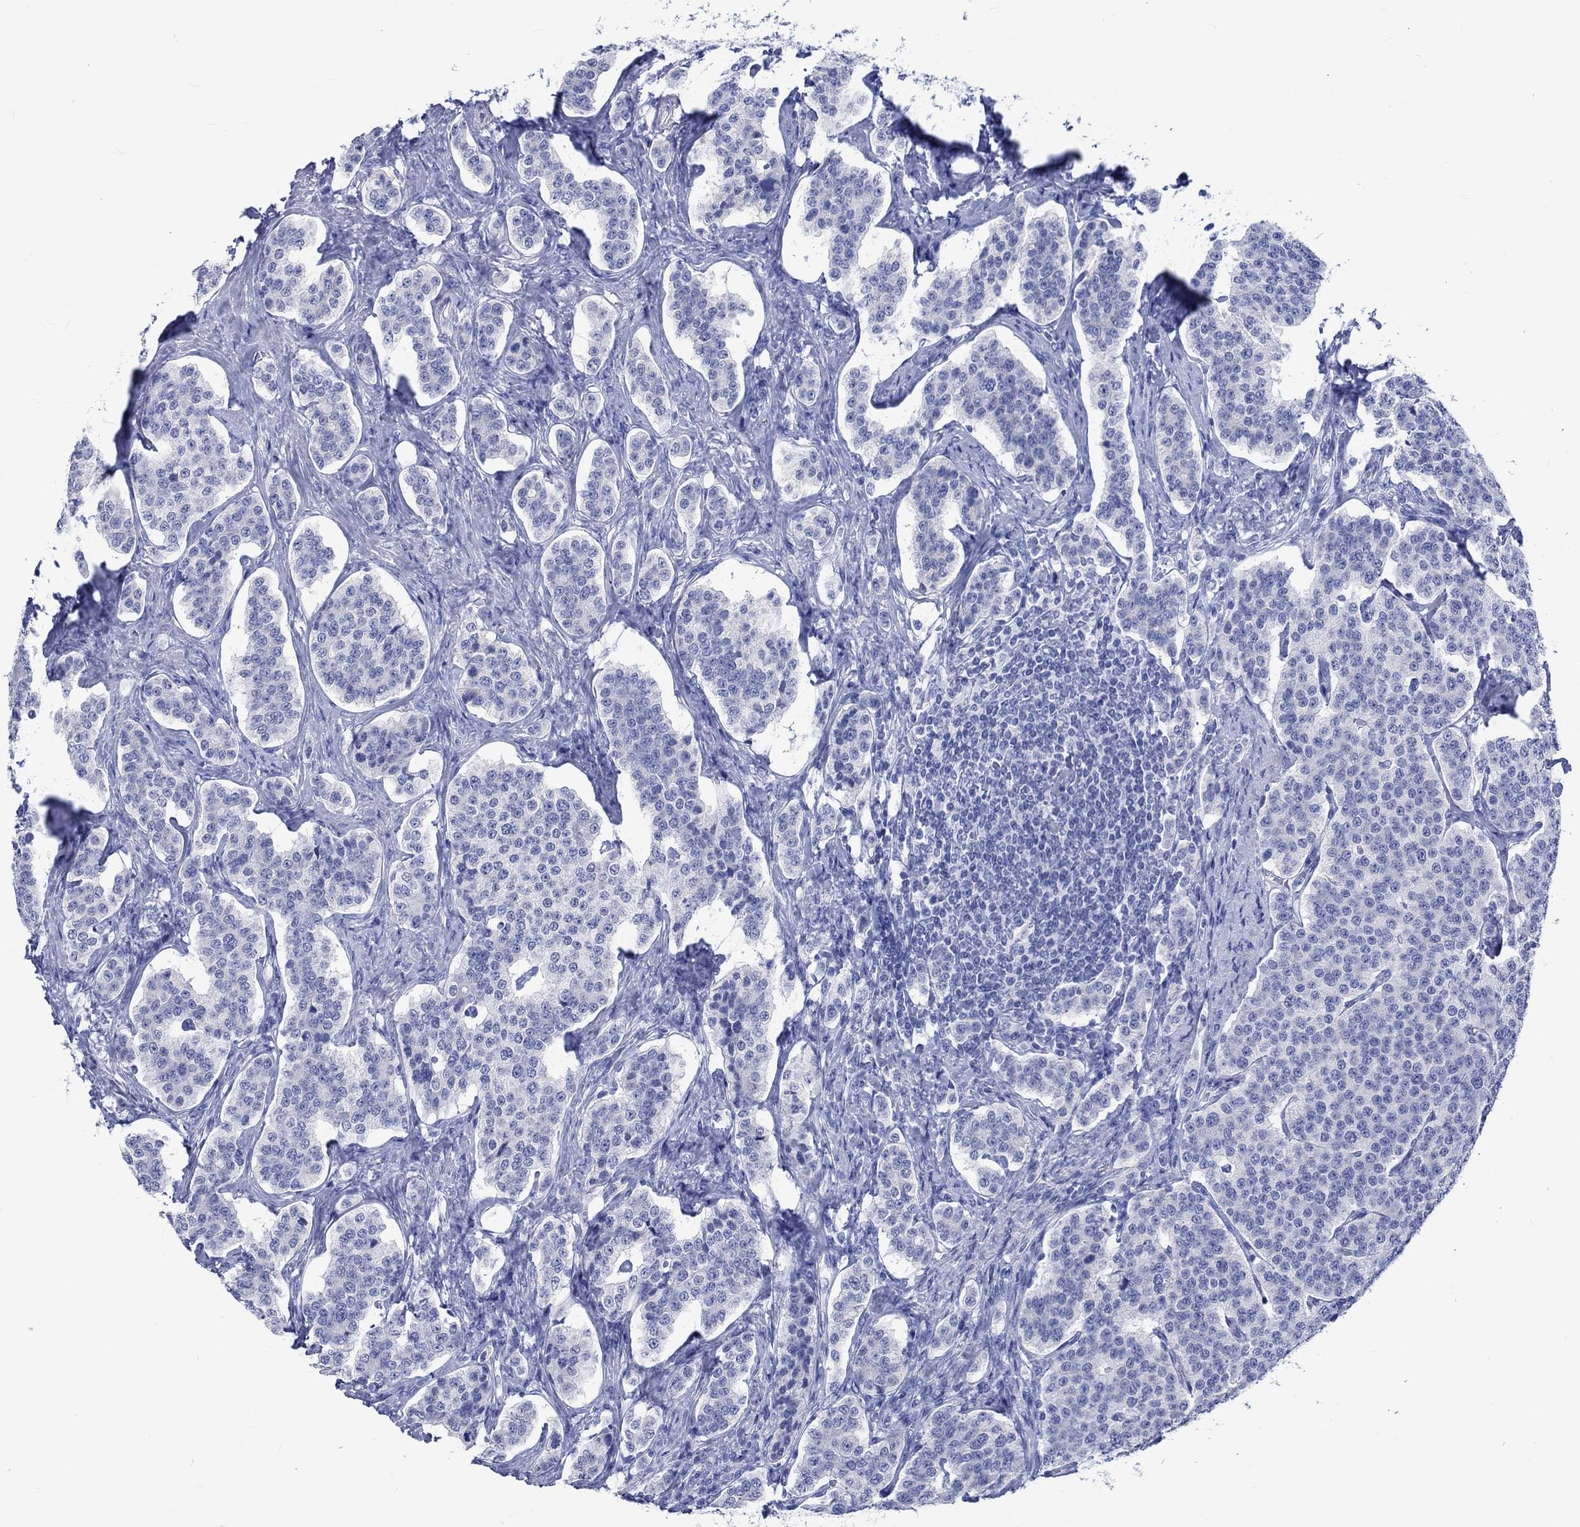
{"staining": {"intensity": "negative", "quantity": "none", "location": "none"}, "tissue": "carcinoid", "cell_type": "Tumor cells", "image_type": "cancer", "snomed": [{"axis": "morphology", "description": "Carcinoid, malignant, NOS"}, {"axis": "topography", "description": "Small intestine"}], "caption": "Immunohistochemical staining of carcinoid (malignant) demonstrates no significant staining in tumor cells.", "gene": "KLHL33", "patient": {"sex": "female", "age": 58}}